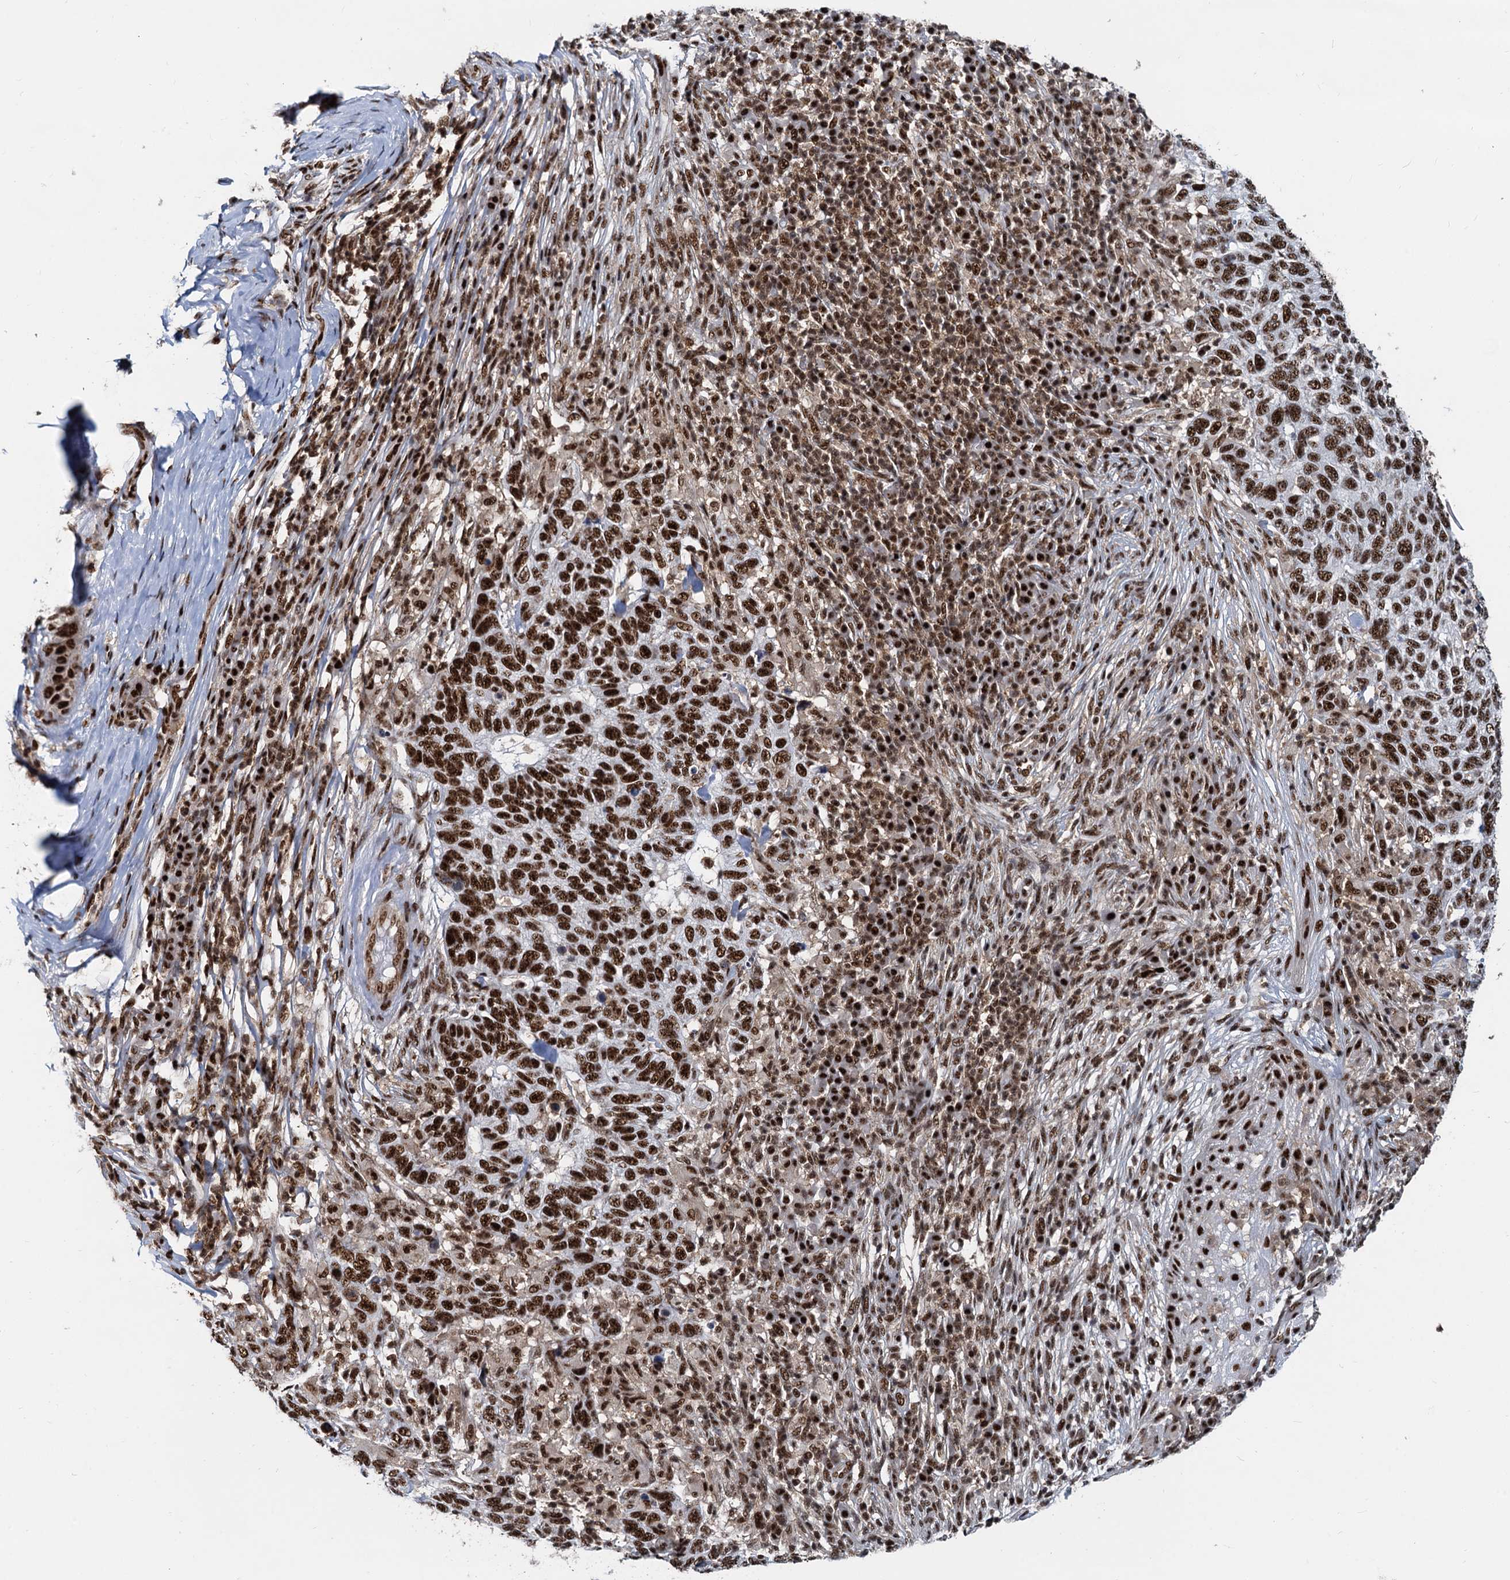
{"staining": {"intensity": "strong", "quantity": ">75%", "location": "nuclear"}, "tissue": "skin cancer", "cell_type": "Tumor cells", "image_type": "cancer", "snomed": [{"axis": "morphology", "description": "Basal cell carcinoma"}, {"axis": "topography", "description": "Skin"}], "caption": "Brown immunohistochemical staining in skin basal cell carcinoma displays strong nuclear staining in about >75% of tumor cells. (DAB IHC, brown staining for protein, blue staining for nuclei).", "gene": "RBM26", "patient": {"sex": "female", "age": 65}}